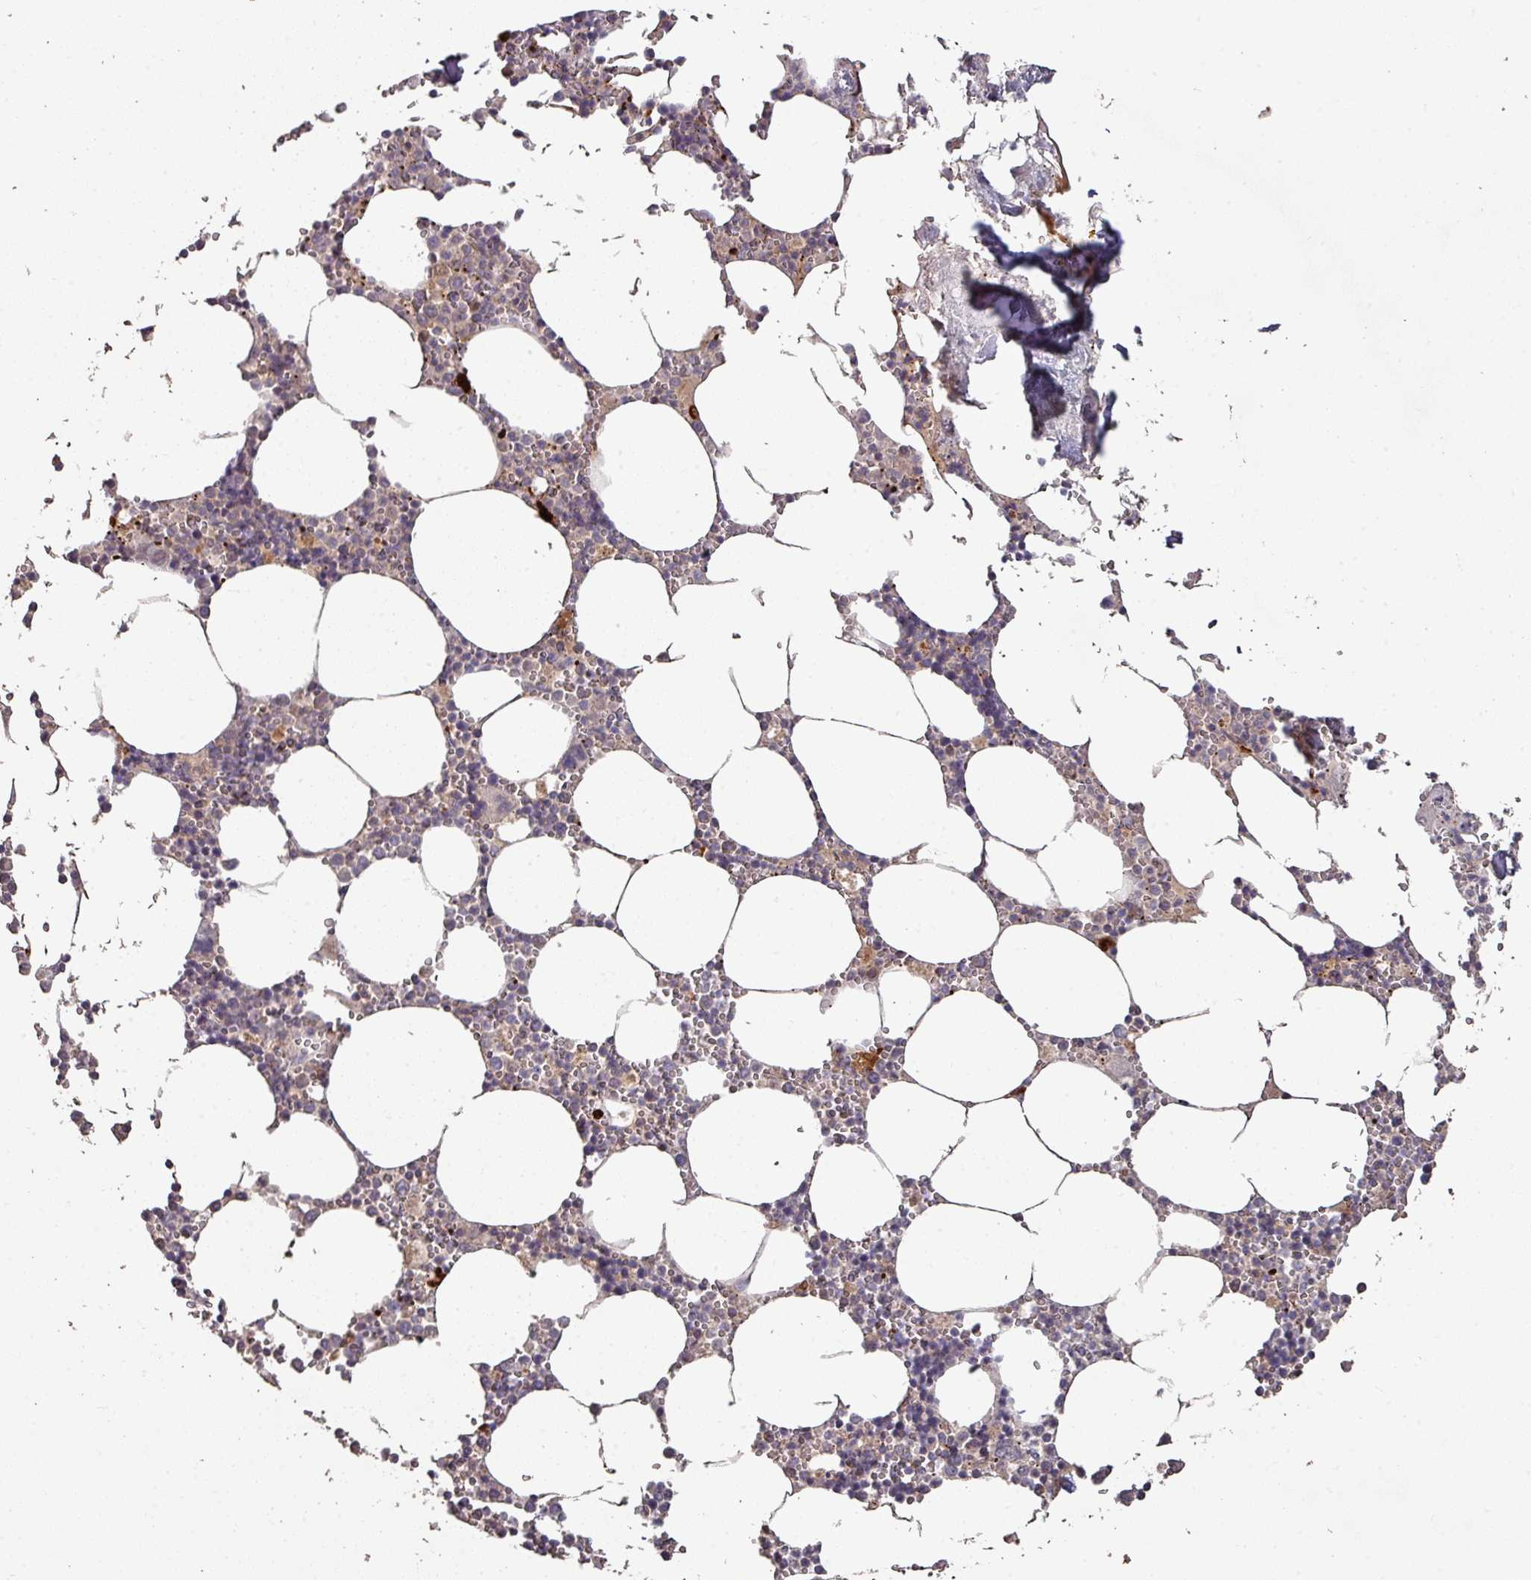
{"staining": {"intensity": "negative", "quantity": "none", "location": "none"}, "tissue": "bone marrow", "cell_type": "Hematopoietic cells", "image_type": "normal", "snomed": [{"axis": "morphology", "description": "Normal tissue, NOS"}, {"axis": "topography", "description": "Bone marrow"}], "caption": "Histopathology image shows no significant protein positivity in hematopoietic cells of unremarkable bone marrow.", "gene": "RPL23A", "patient": {"sex": "male", "age": 54}}